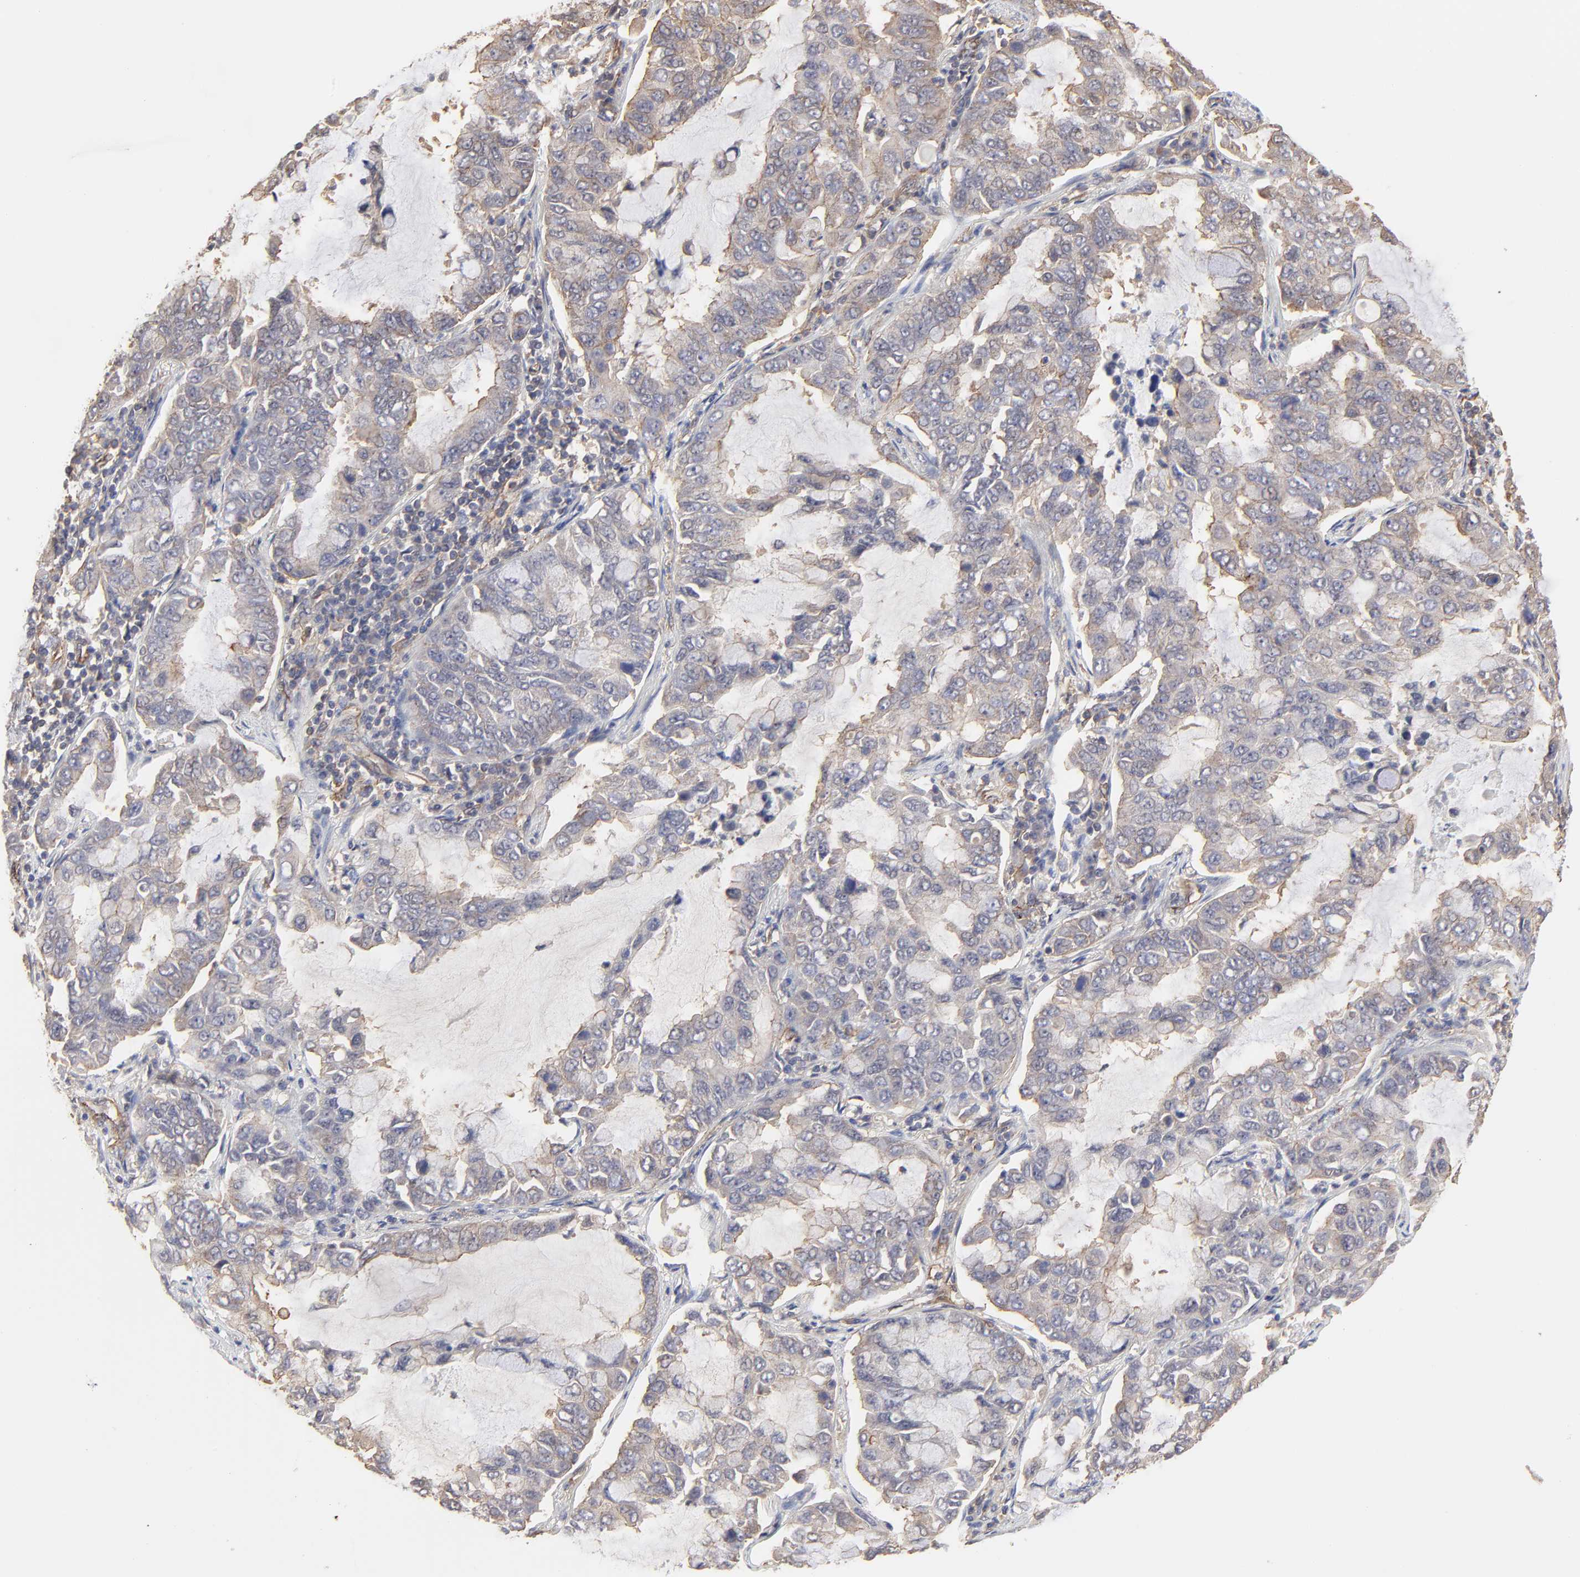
{"staining": {"intensity": "weak", "quantity": "25%-75%", "location": "cytoplasmic/membranous"}, "tissue": "lung cancer", "cell_type": "Tumor cells", "image_type": "cancer", "snomed": [{"axis": "morphology", "description": "Adenocarcinoma, NOS"}, {"axis": "topography", "description": "Lung"}], "caption": "Protein staining of lung cancer (adenocarcinoma) tissue reveals weak cytoplasmic/membranous staining in about 25%-75% of tumor cells. Ihc stains the protein in brown and the nuclei are stained blue.", "gene": "ARMT1", "patient": {"sex": "male", "age": 64}}